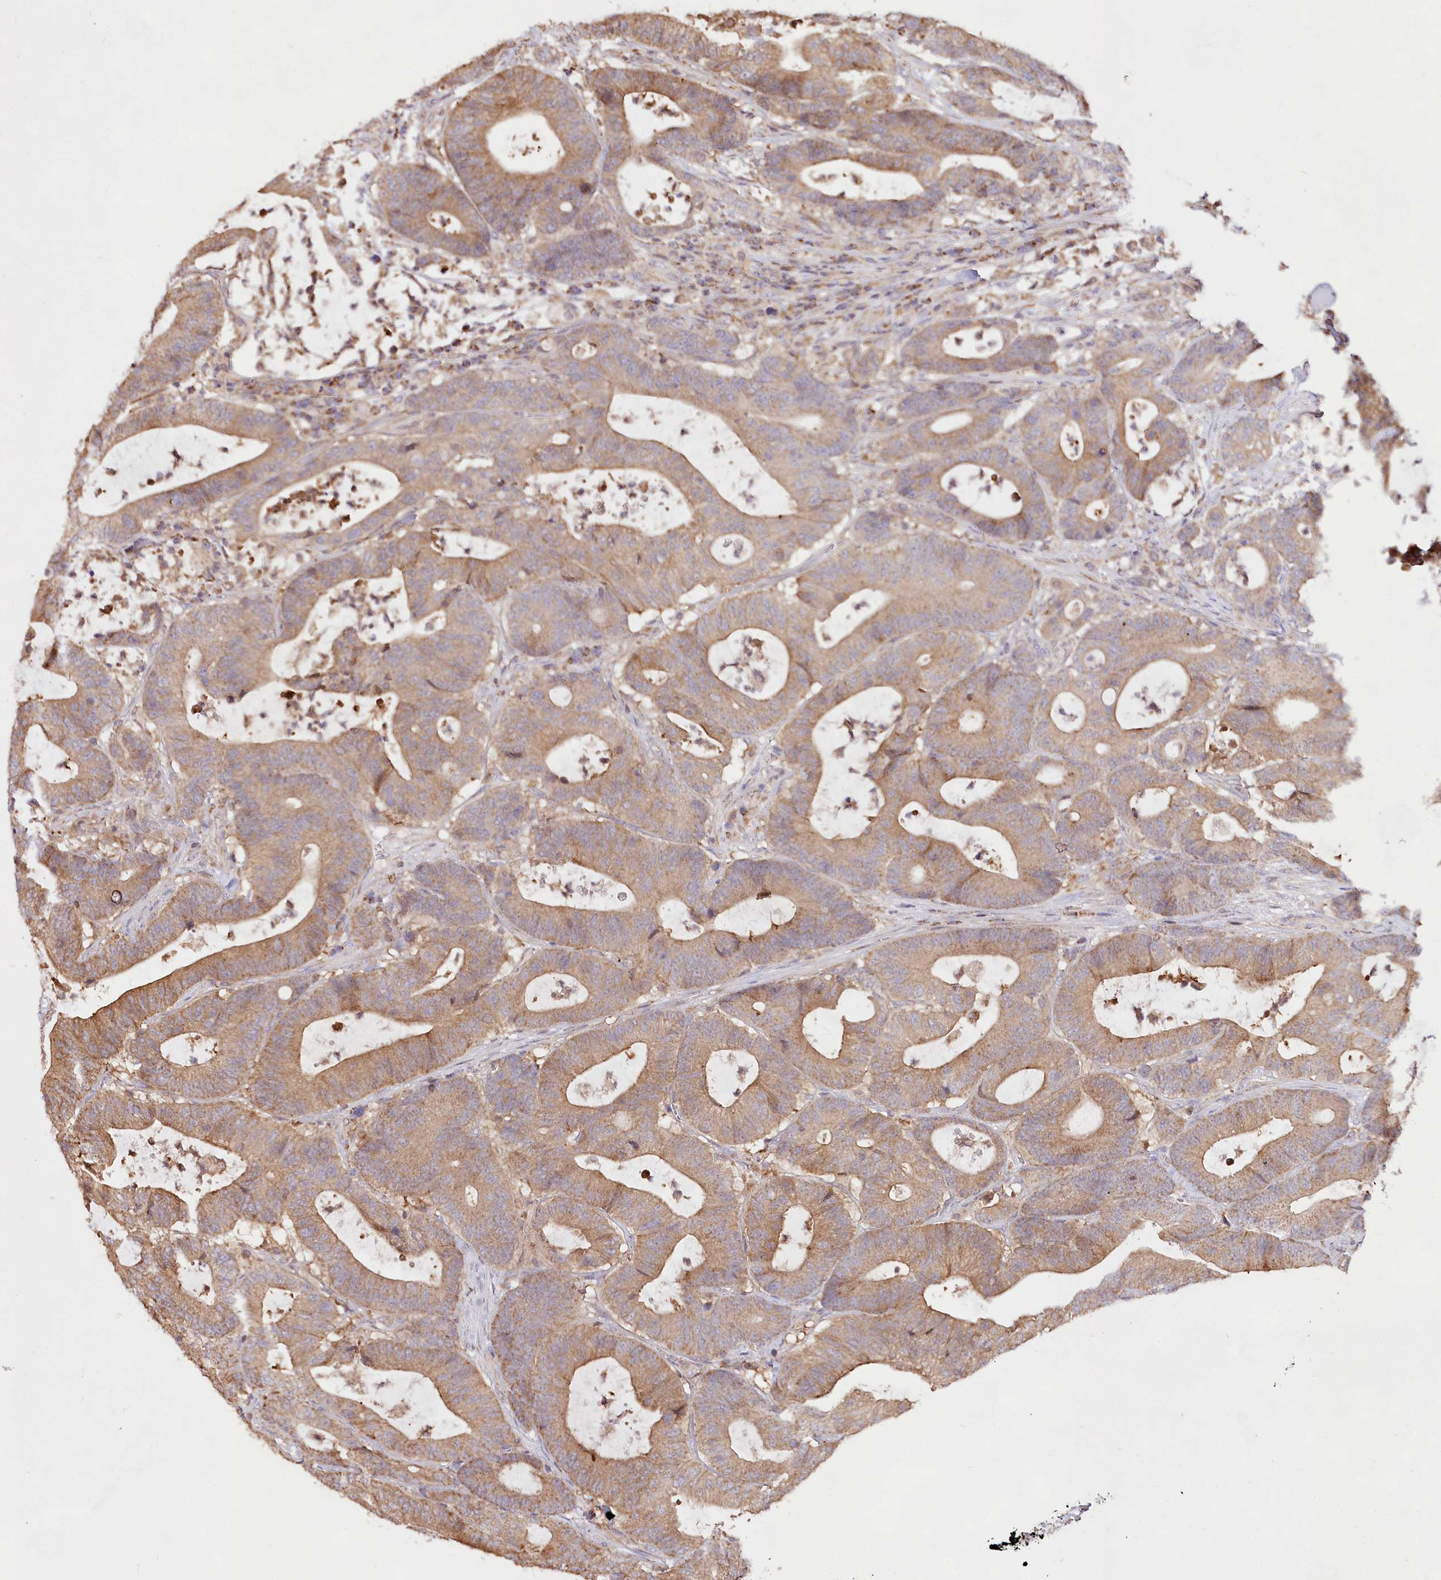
{"staining": {"intensity": "moderate", "quantity": ">75%", "location": "cytoplasmic/membranous"}, "tissue": "colorectal cancer", "cell_type": "Tumor cells", "image_type": "cancer", "snomed": [{"axis": "morphology", "description": "Adenocarcinoma, NOS"}, {"axis": "topography", "description": "Colon"}], "caption": "High-power microscopy captured an IHC micrograph of colorectal adenocarcinoma, revealing moderate cytoplasmic/membranous expression in approximately >75% of tumor cells. The staining is performed using DAB brown chromogen to label protein expression. The nuclei are counter-stained blue using hematoxylin.", "gene": "TASOR2", "patient": {"sex": "female", "age": 84}}